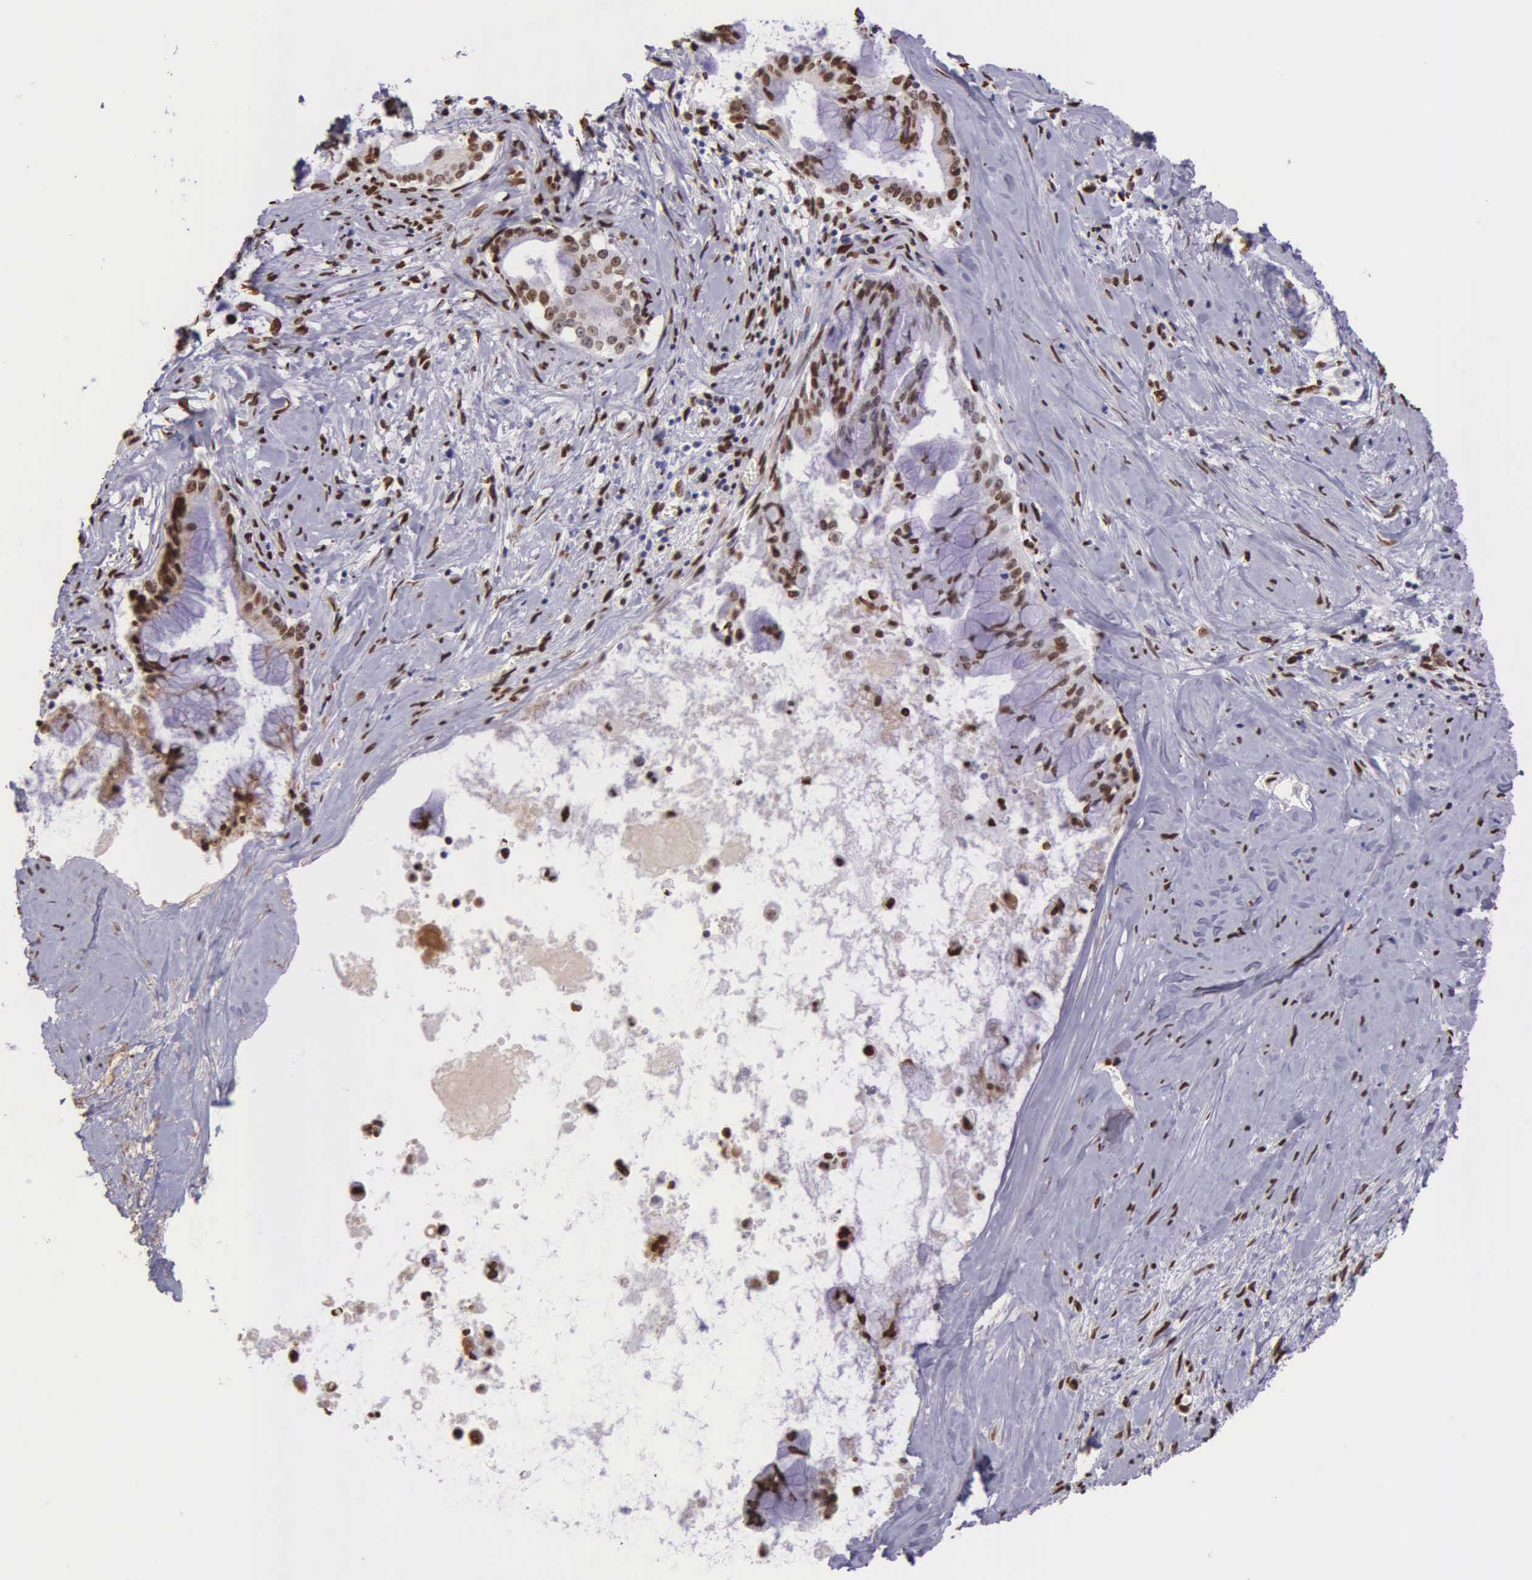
{"staining": {"intensity": "strong", "quantity": ">75%", "location": "nuclear"}, "tissue": "pancreatic cancer", "cell_type": "Tumor cells", "image_type": "cancer", "snomed": [{"axis": "morphology", "description": "Adenocarcinoma, NOS"}, {"axis": "topography", "description": "Pancreas"}], "caption": "A brown stain highlights strong nuclear staining of a protein in human pancreatic cancer tumor cells.", "gene": "H1-0", "patient": {"sex": "male", "age": 59}}